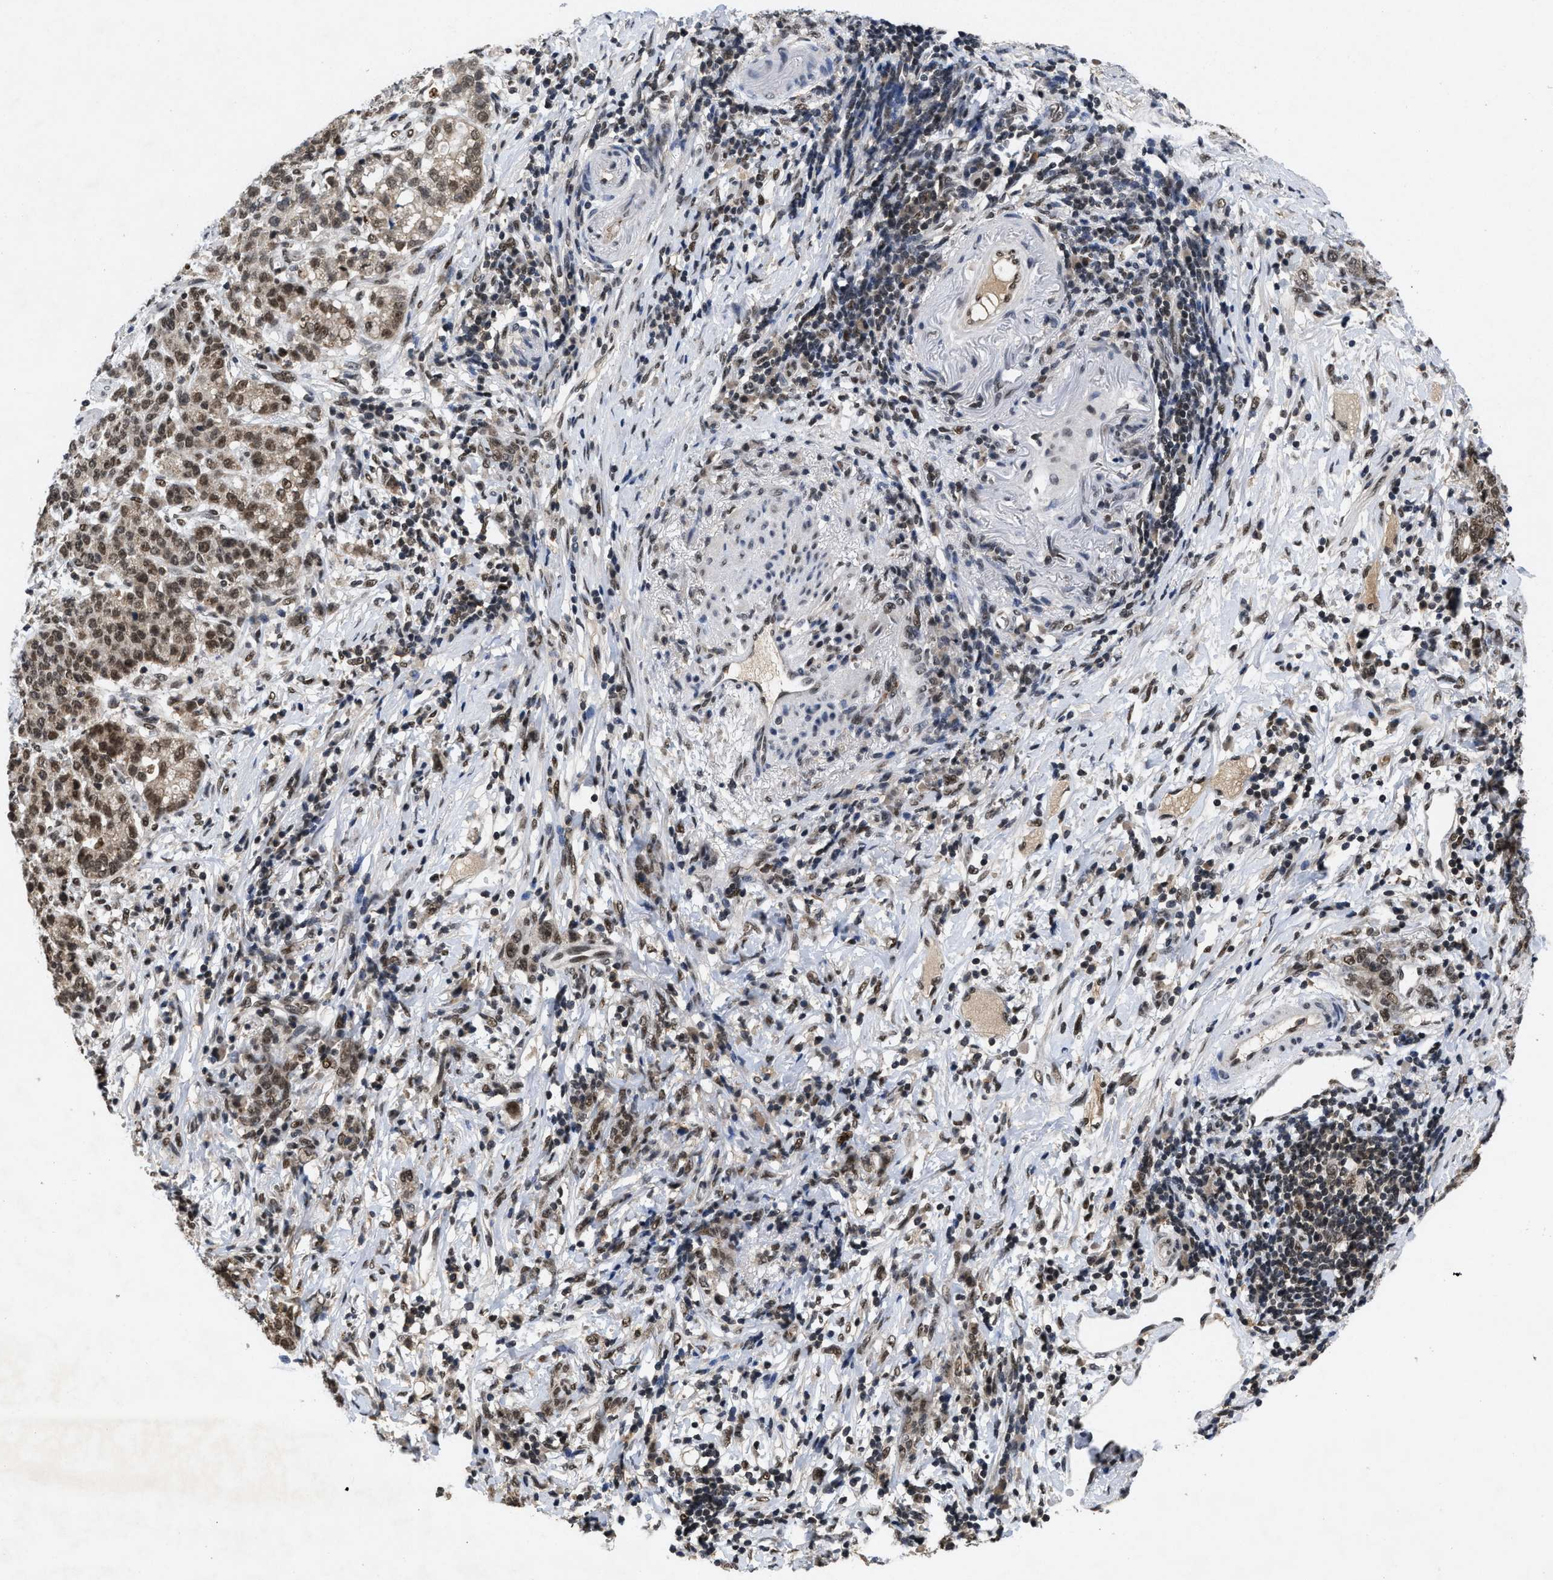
{"staining": {"intensity": "moderate", "quantity": ">75%", "location": "nuclear"}, "tissue": "stomach cancer", "cell_type": "Tumor cells", "image_type": "cancer", "snomed": [{"axis": "morphology", "description": "Adenocarcinoma, NOS"}, {"axis": "topography", "description": "Stomach, lower"}], "caption": "Tumor cells demonstrate medium levels of moderate nuclear staining in approximately >75% of cells in stomach cancer. The staining was performed using DAB to visualize the protein expression in brown, while the nuclei were stained in blue with hematoxylin (Magnification: 20x).", "gene": "ZNF346", "patient": {"sex": "male", "age": 88}}